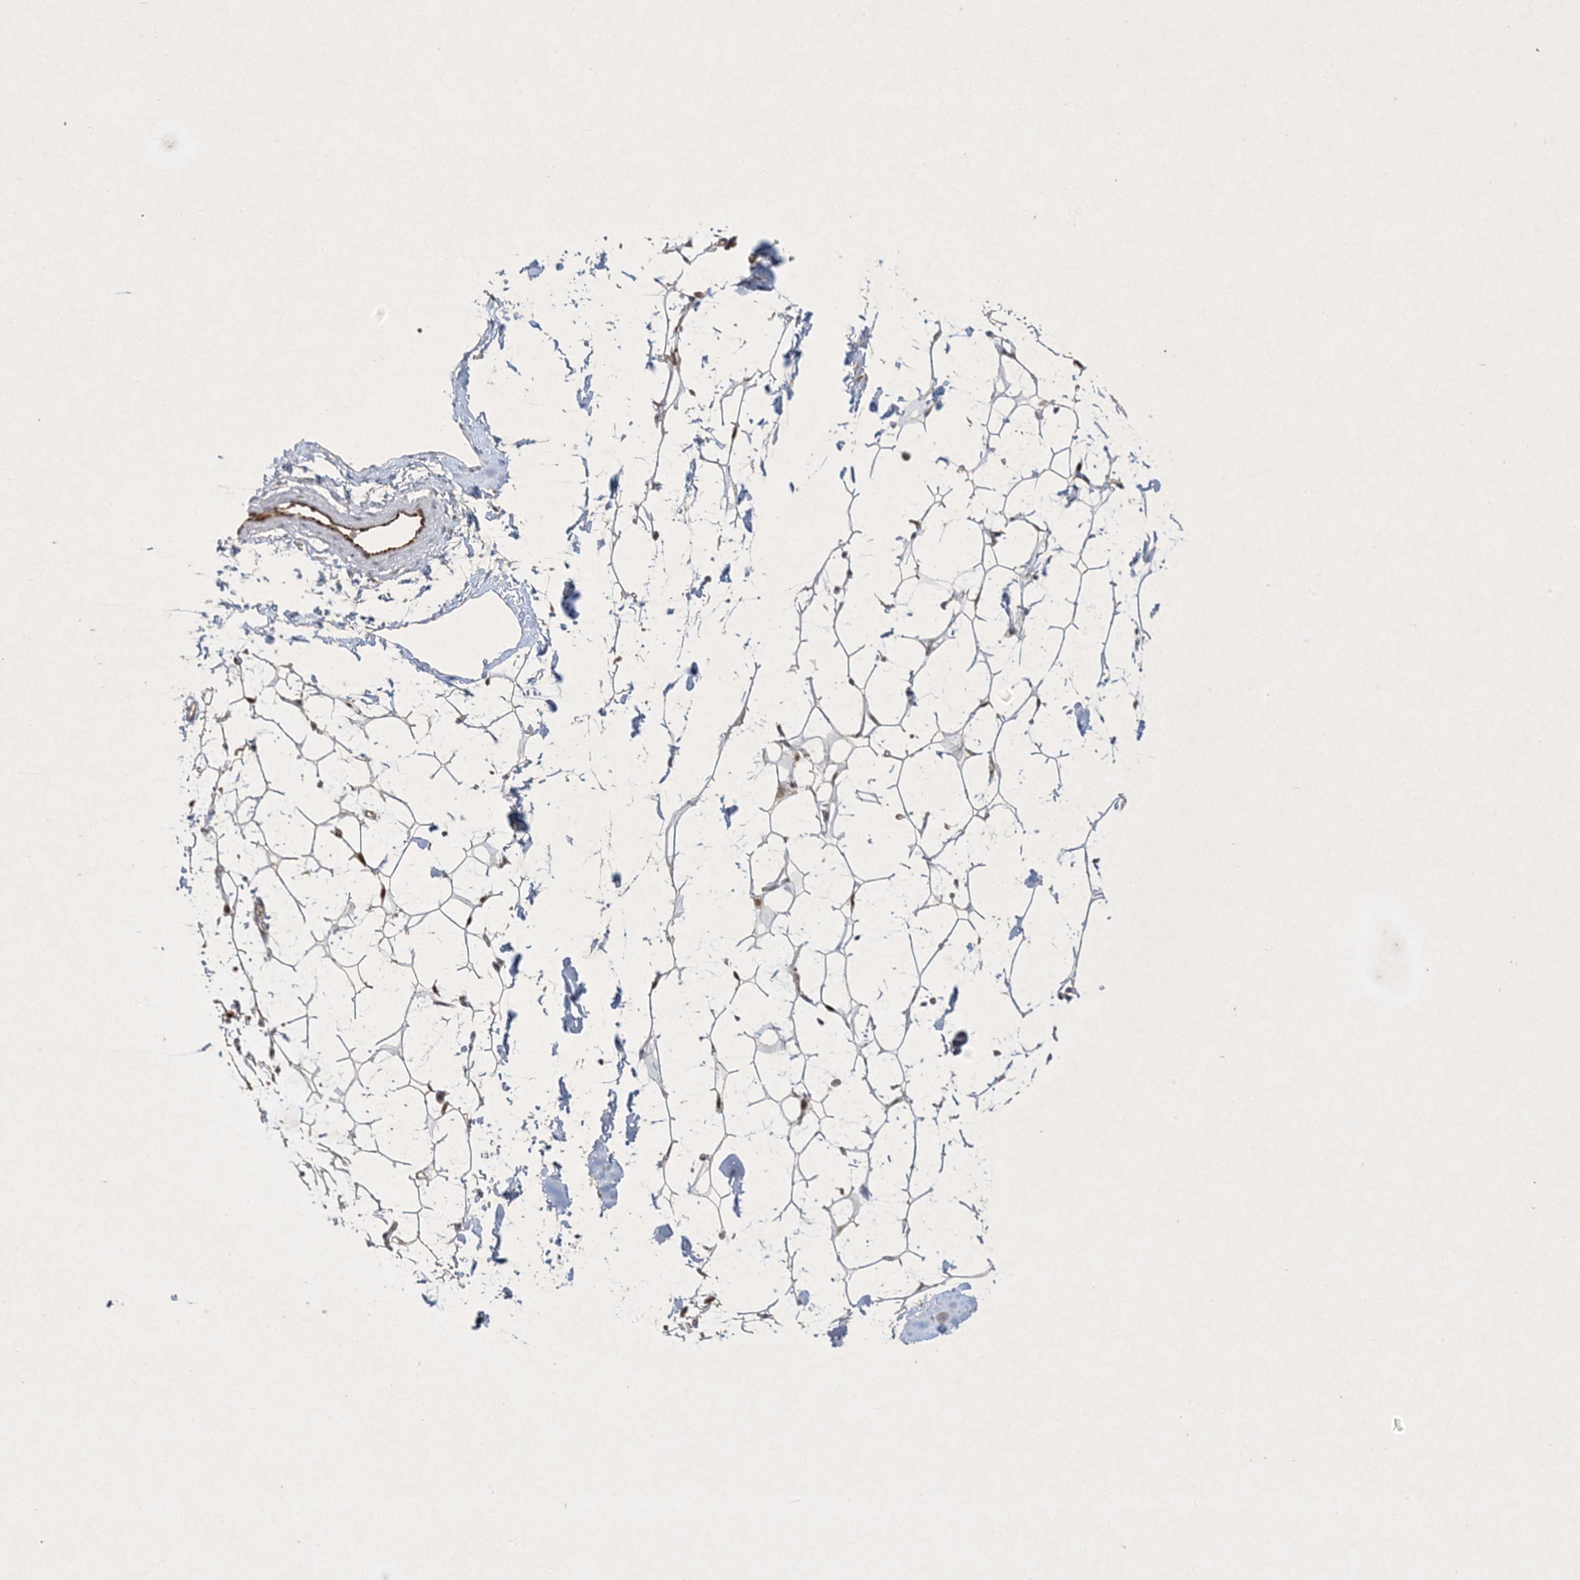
{"staining": {"intensity": "negative", "quantity": "none", "location": "none"}, "tissue": "adipose tissue", "cell_type": "Adipocytes", "image_type": "normal", "snomed": [{"axis": "morphology", "description": "Normal tissue, NOS"}, {"axis": "topography", "description": "Breast"}], "caption": "Immunohistochemical staining of normal human adipose tissue shows no significant staining in adipocytes.", "gene": "PRSS36", "patient": {"sex": "female", "age": 23}}